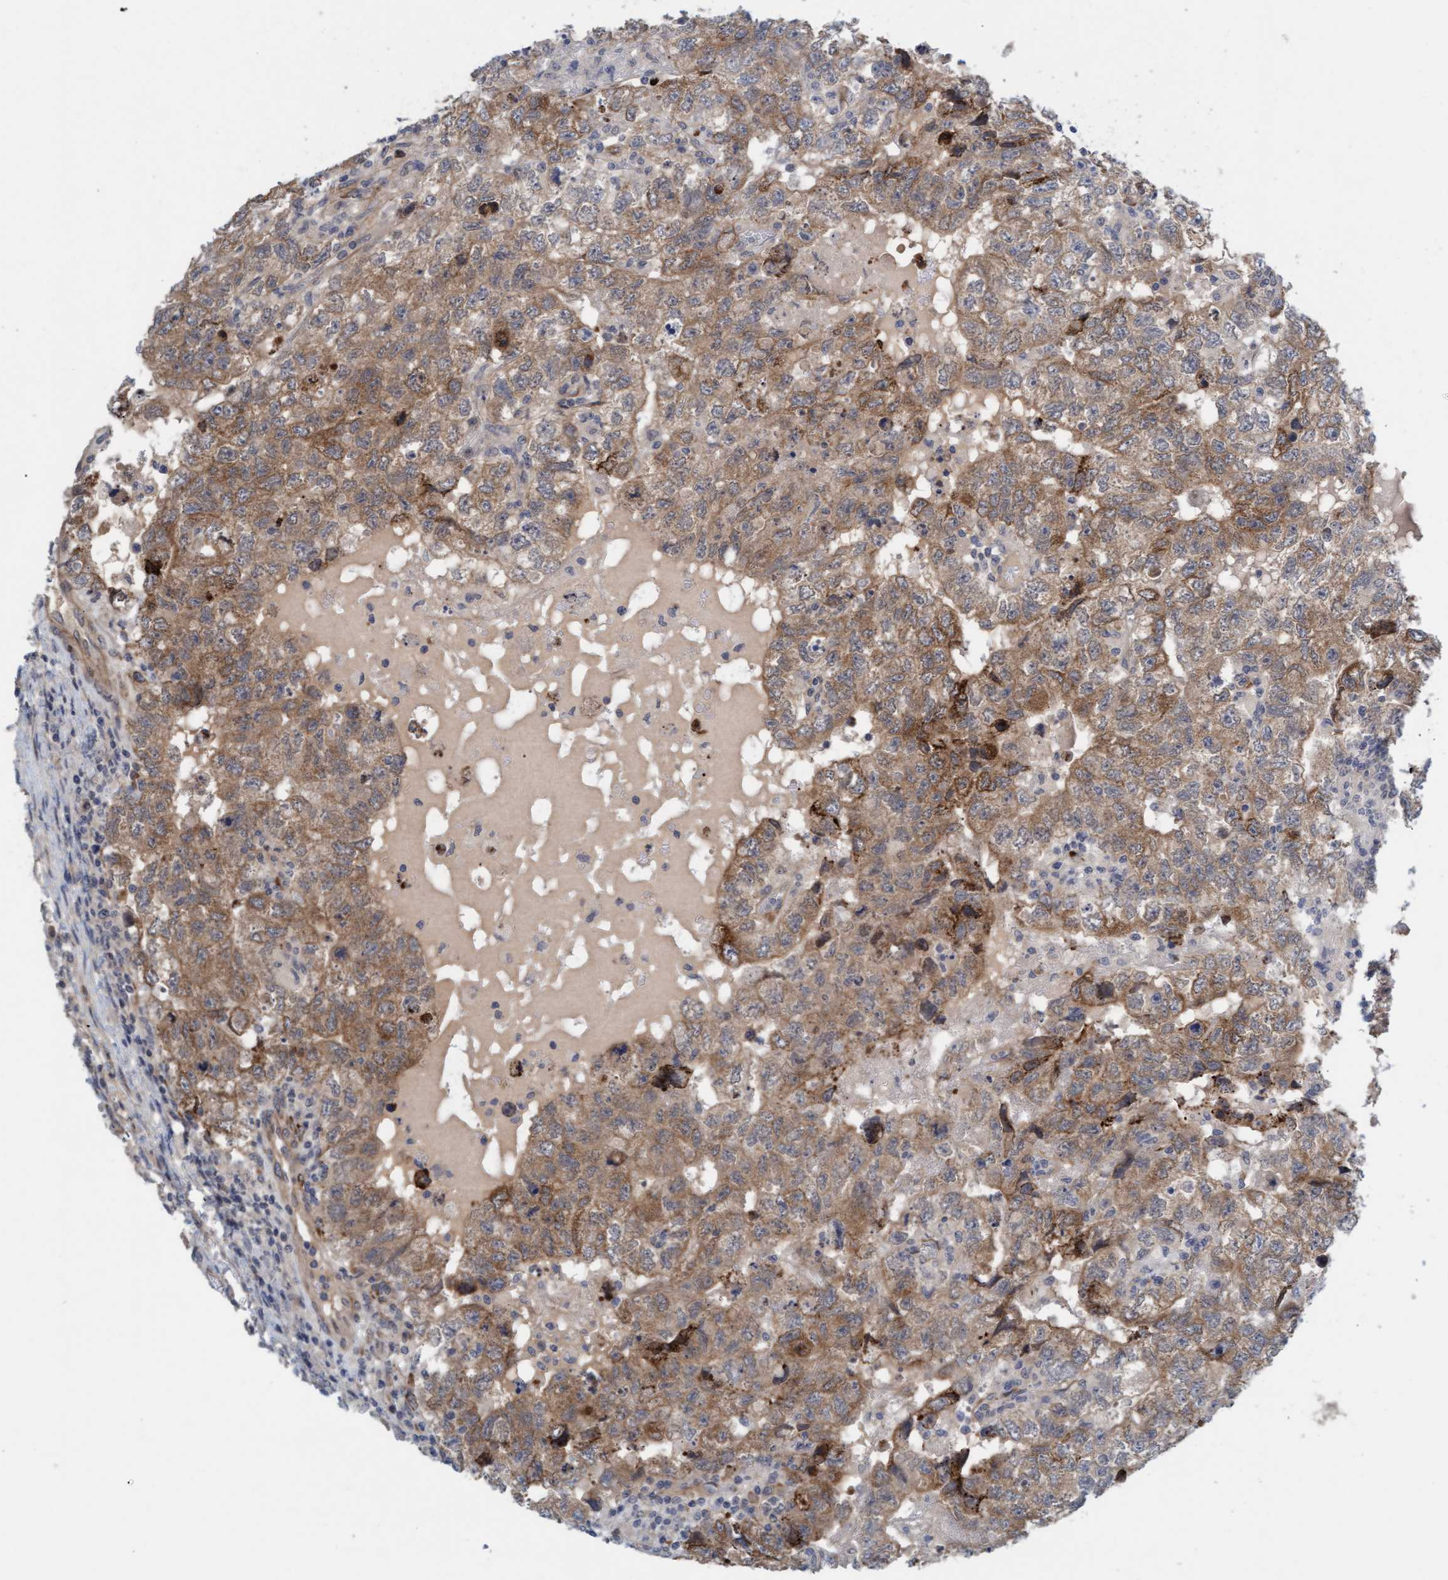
{"staining": {"intensity": "weak", "quantity": ">75%", "location": "cytoplasmic/membranous"}, "tissue": "testis cancer", "cell_type": "Tumor cells", "image_type": "cancer", "snomed": [{"axis": "morphology", "description": "Carcinoma, Embryonal, NOS"}, {"axis": "topography", "description": "Testis"}], "caption": "Embryonal carcinoma (testis) tissue displays weak cytoplasmic/membranous positivity in approximately >75% of tumor cells, visualized by immunohistochemistry.", "gene": "TSTD2", "patient": {"sex": "male", "age": 36}}